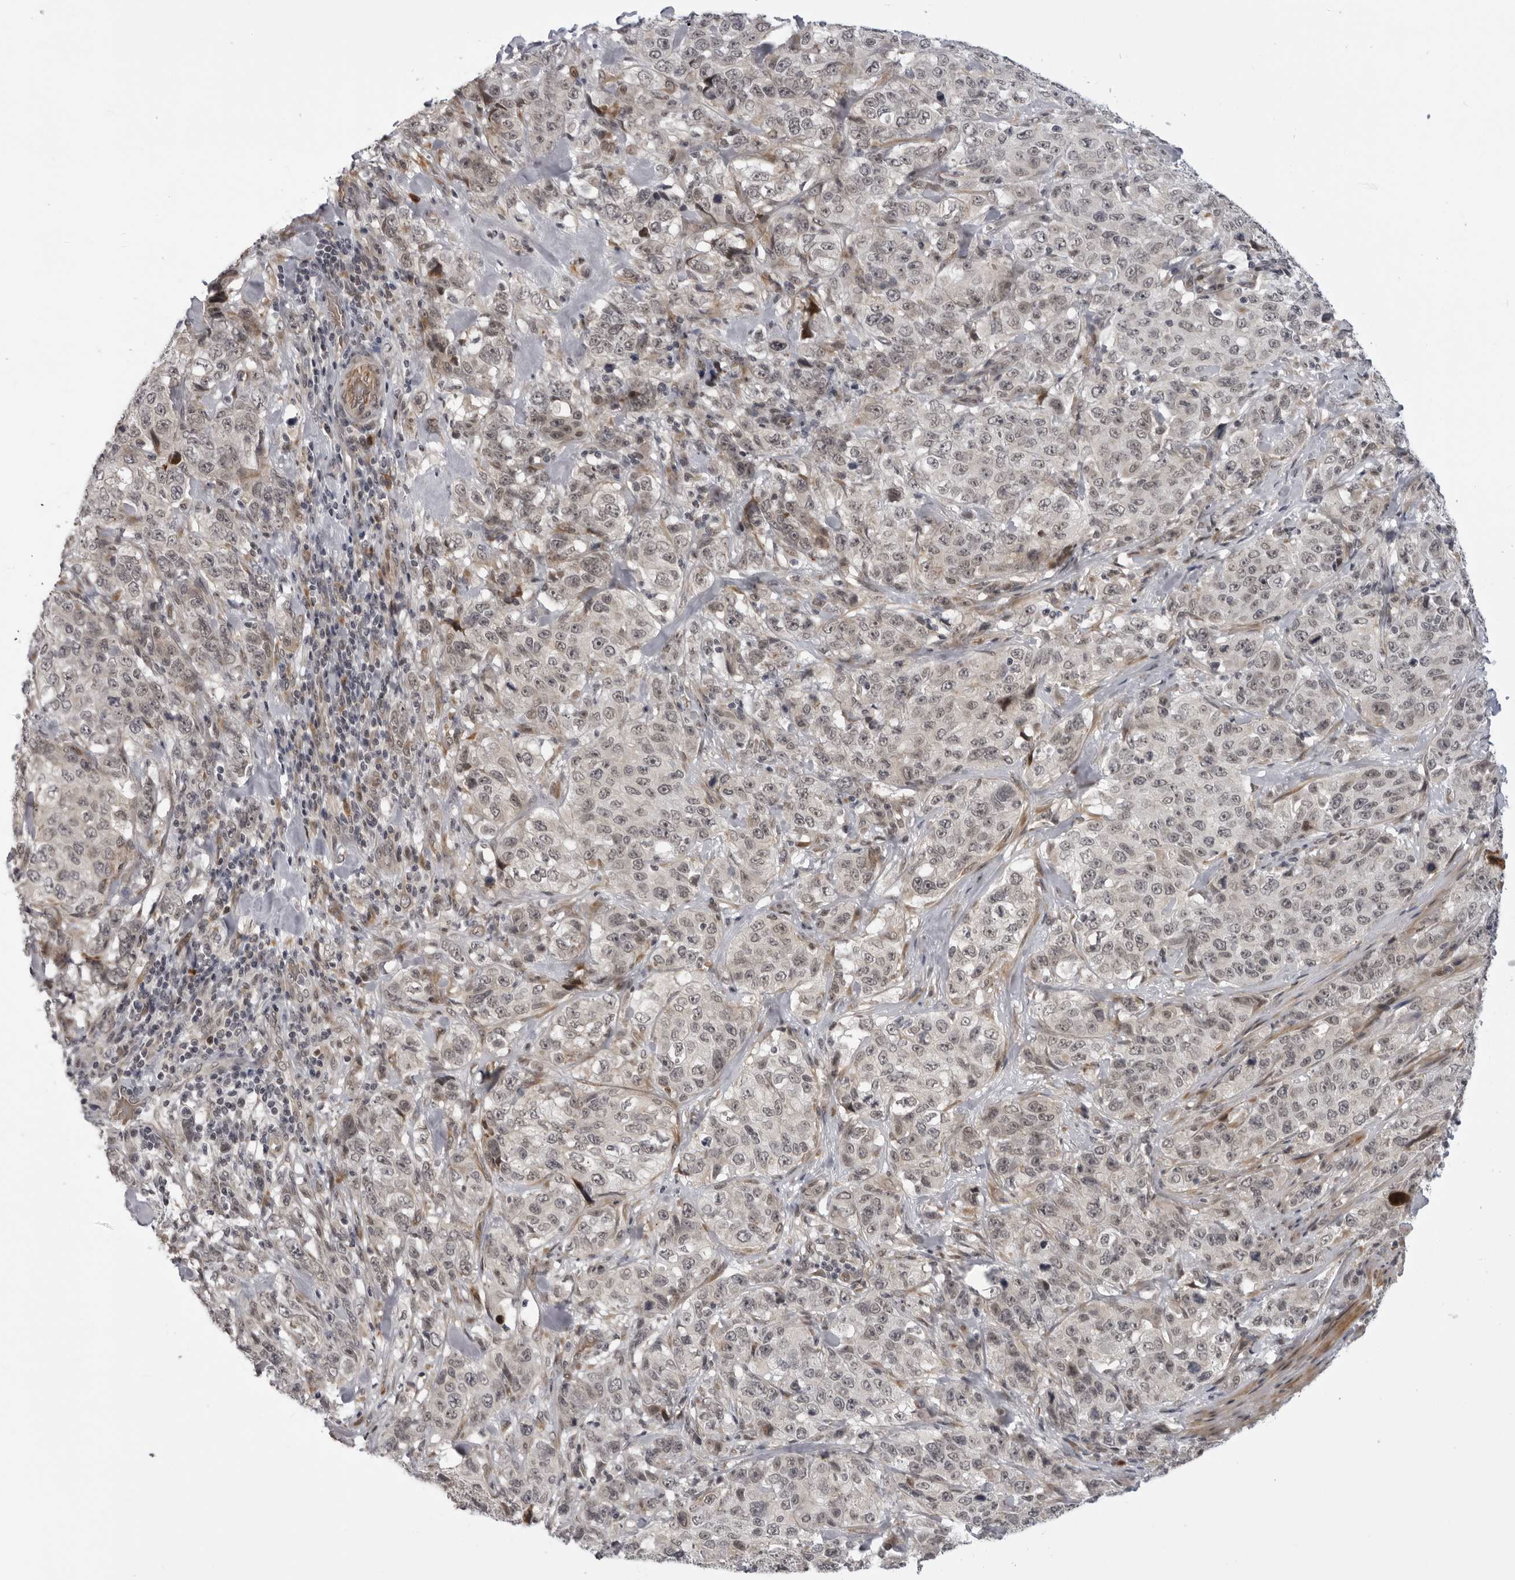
{"staining": {"intensity": "weak", "quantity": ">75%", "location": "nuclear"}, "tissue": "stomach cancer", "cell_type": "Tumor cells", "image_type": "cancer", "snomed": [{"axis": "morphology", "description": "Adenocarcinoma, NOS"}, {"axis": "topography", "description": "Stomach"}], "caption": "IHC image of adenocarcinoma (stomach) stained for a protein (brown), which shows low levels of weak nuclear staining in about >75% of tumor cells.", "gene": "ALPK2", "patient": {"sex": "male", "age": 48}}